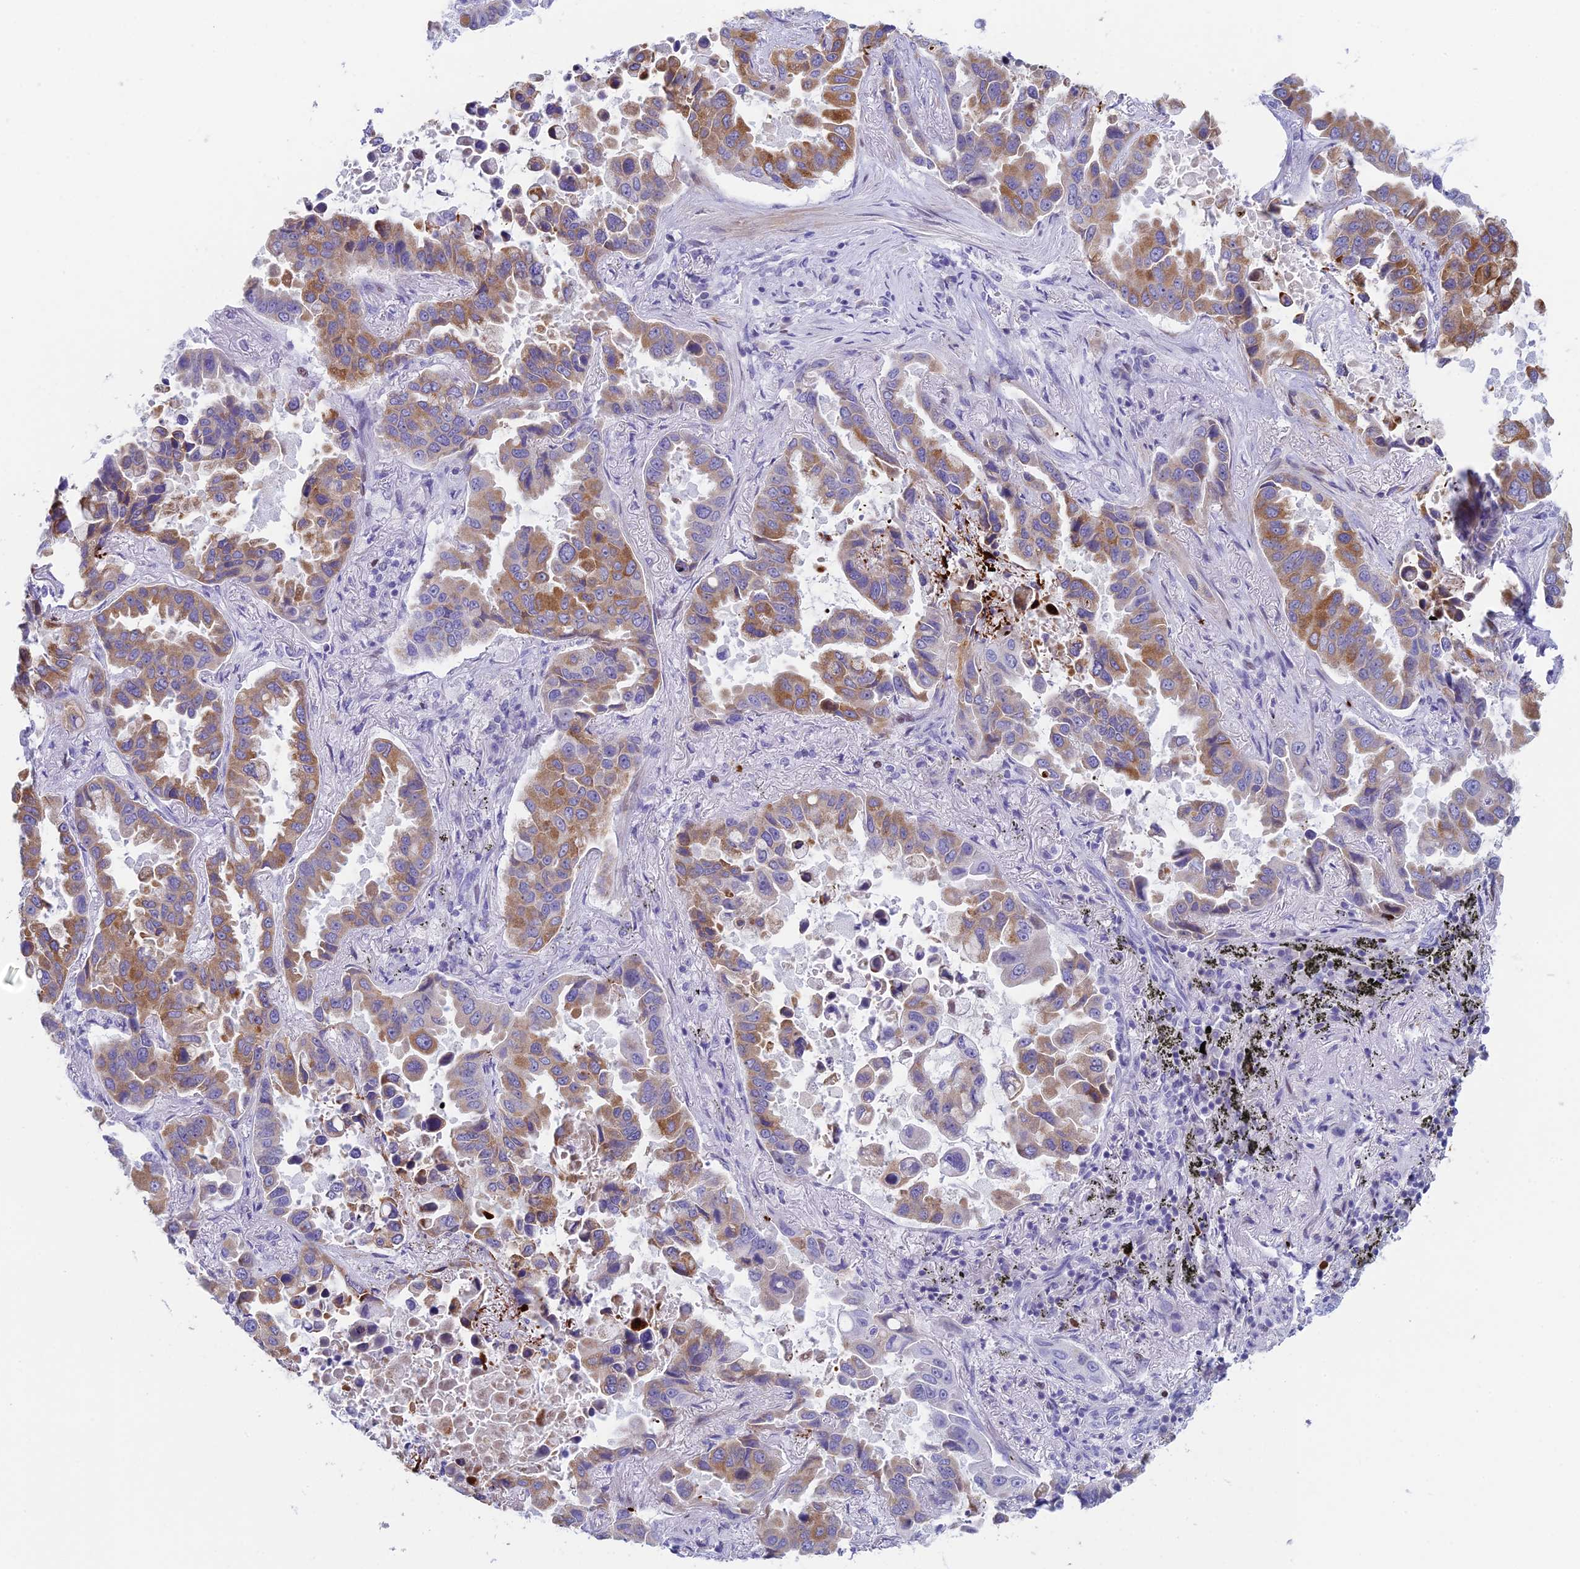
{"staining": {"intensity": "moderate", "quantity": ">75%", "location": "cytoplasmic/membranous"}, "tissue": "lung cancer", "cell_type": "Tumor cells", "image_type": "cancer", "snomed": [{"axis": "morphology", "description": "Adenocarcinoma, NOS"}, {"axis": "topography", "description": "Lung"}], "caption": "Immunohistochemistry (IHC) (DAB) staining of lung cancer (adenocarcinoma) demonstrates moderate cytoplasmic/membranous protein staining in approximately >75% of tumor cells.", "gene": "REXO5", "patient": {"sex": "male", "age": 64}}